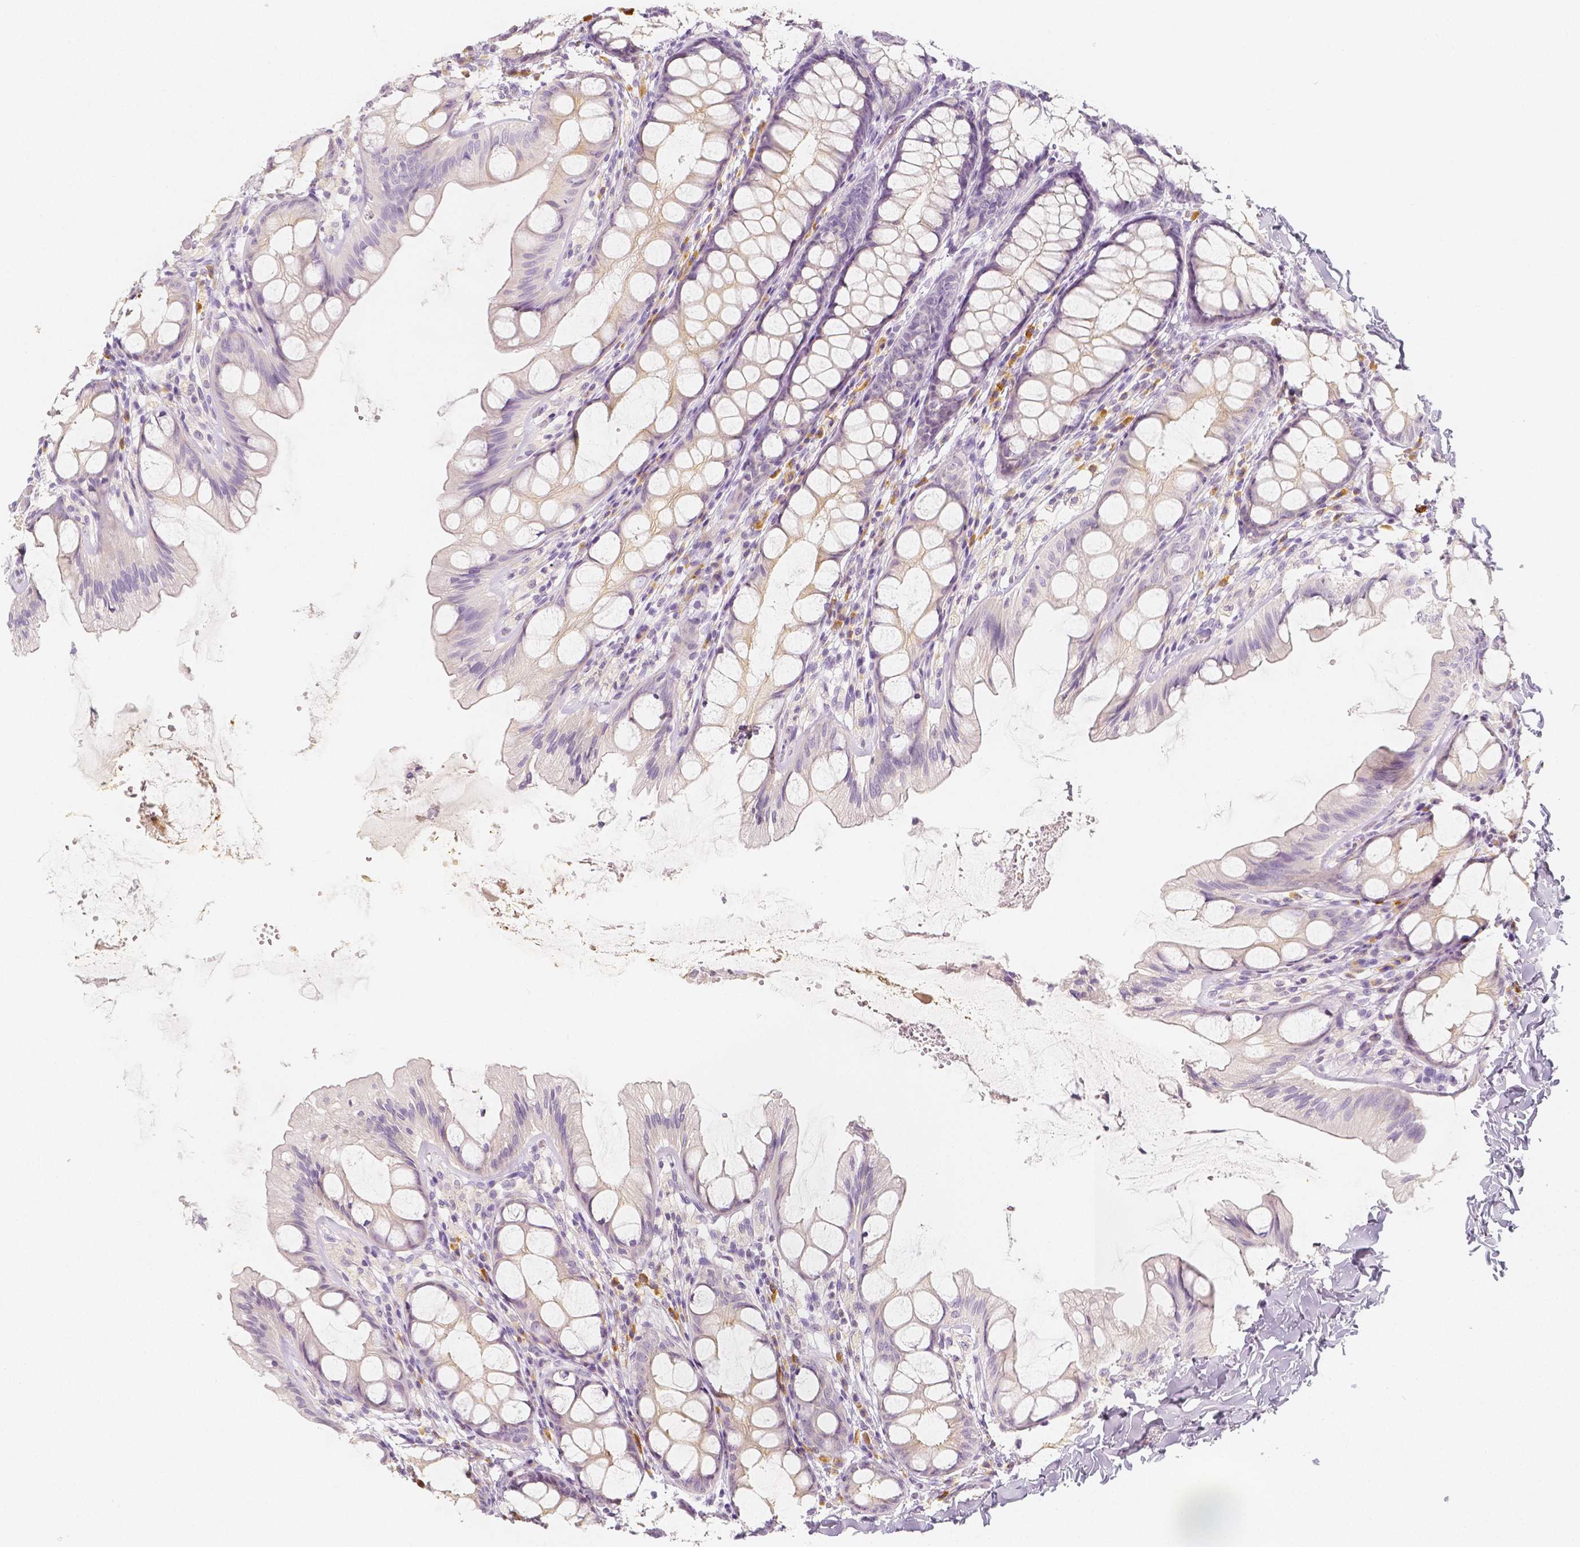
{"staining": {"intensity": "negative", "quantity": "none", "location": "none"}, "tissue": "colon", "cell_type": "Endothelial cells", "image_type": "normal", "snomed": [{"axis": "morphology", "description": "Normal tissue, NOS"}, {"axis": "topography", "description": "Colon"}], "caption": "There is no significant expression in endothelial cells of colon.", "gene": "BATF", "patient": {"sex": "male", "age": 47}}